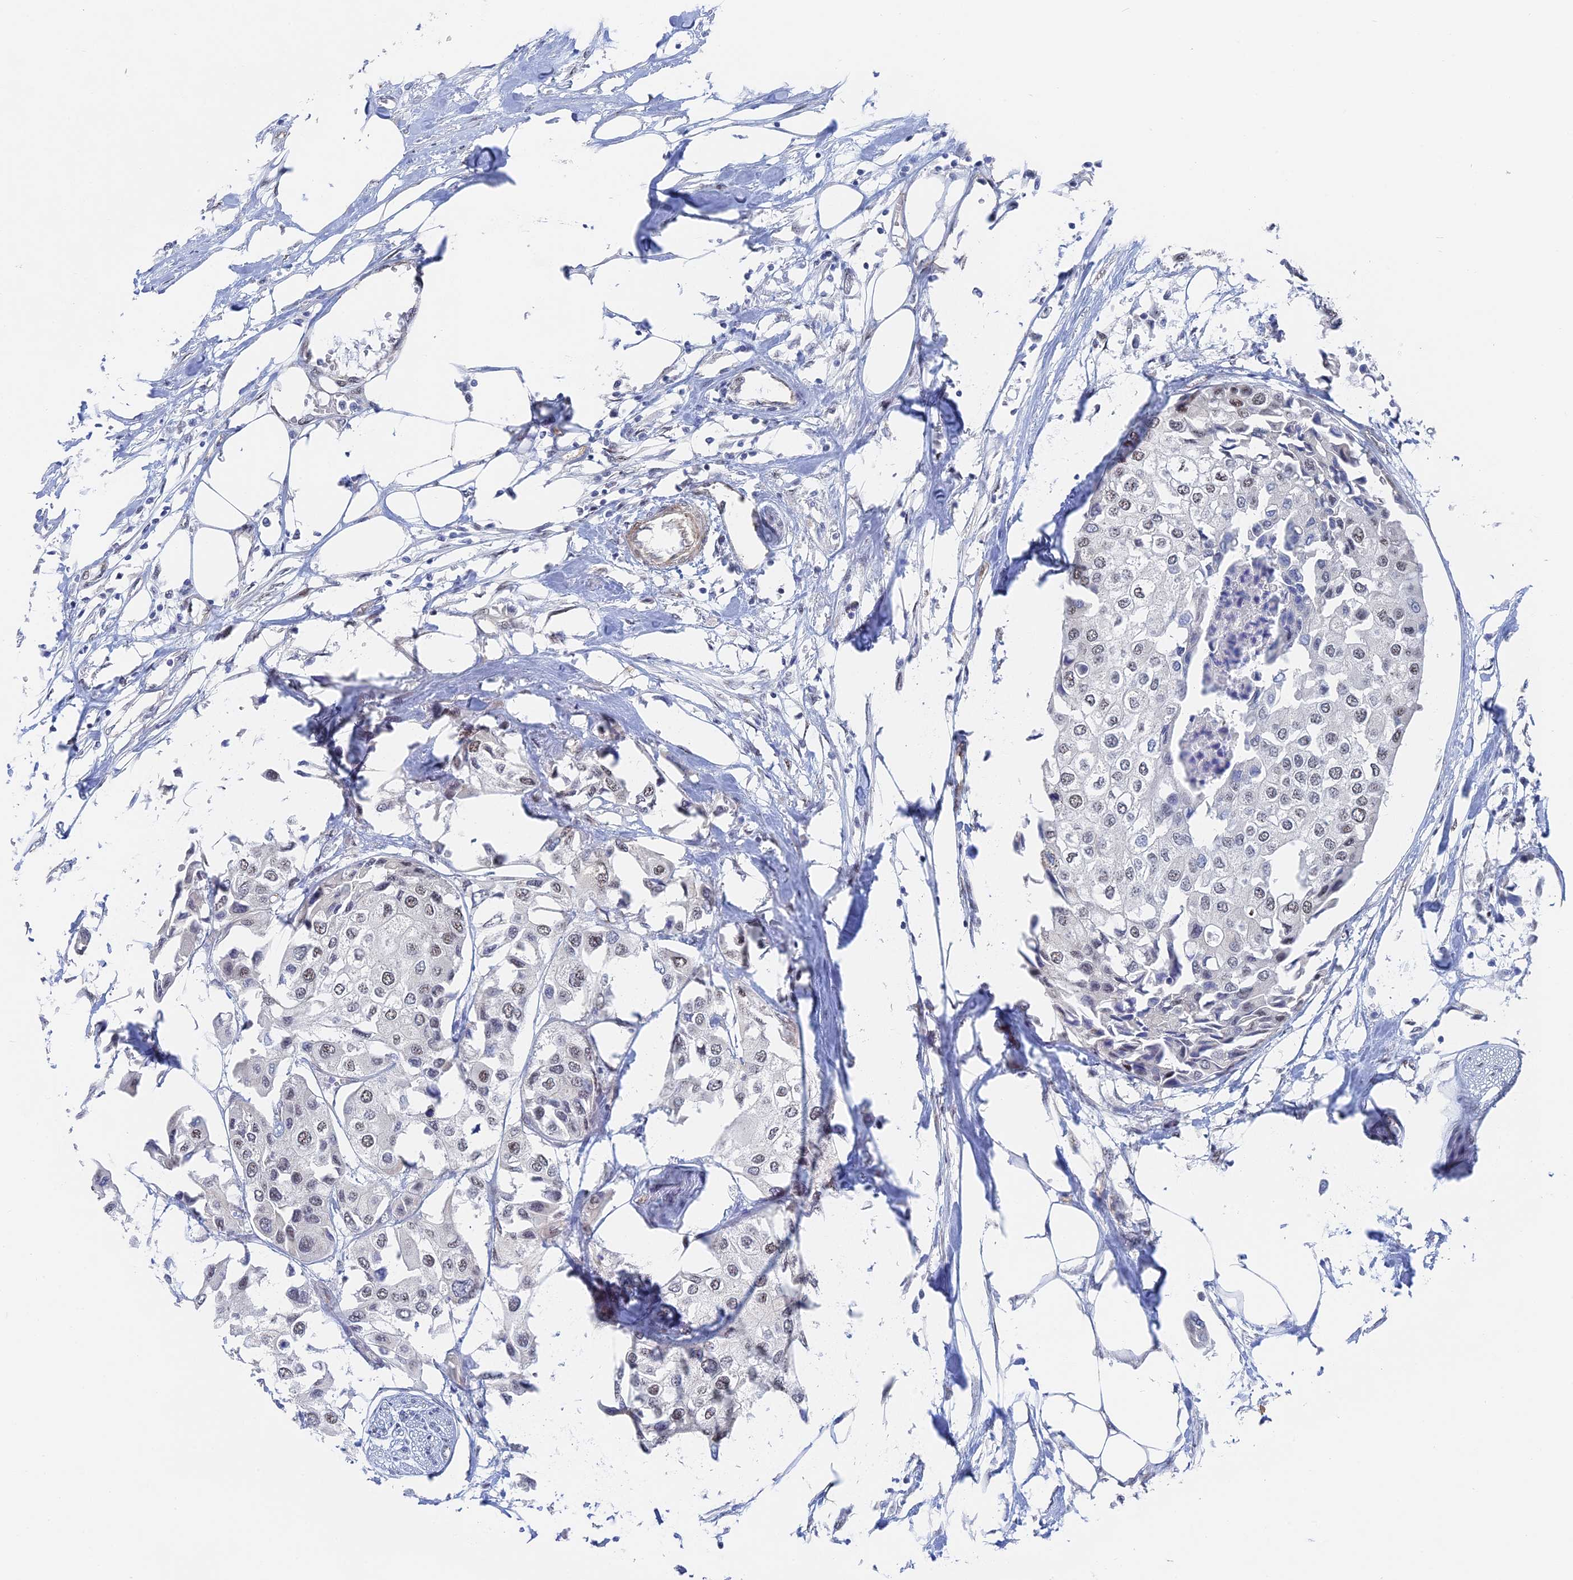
{"staining": {"intensity": "weak", "quantity": "25%-75%", "location": "nuclear"}, "tissue": "urothelial cancer", "cell_type": "Tumor cells", "image_type": "cancer", "snomed": [{"axis": "morphology", "description": "Urothelial carcinoma, High grade"}, {"axis": "topography", "description": "Urinary bladder"}], "caption": "A micrograph showing weak nuclear staining in approximately 25%-75% of tumor cells in urothelial cancer, as visualized by brown immunohistochemical staining.", "gene": "CFAP92", "patient": {"sex": "male", "age": 64}}